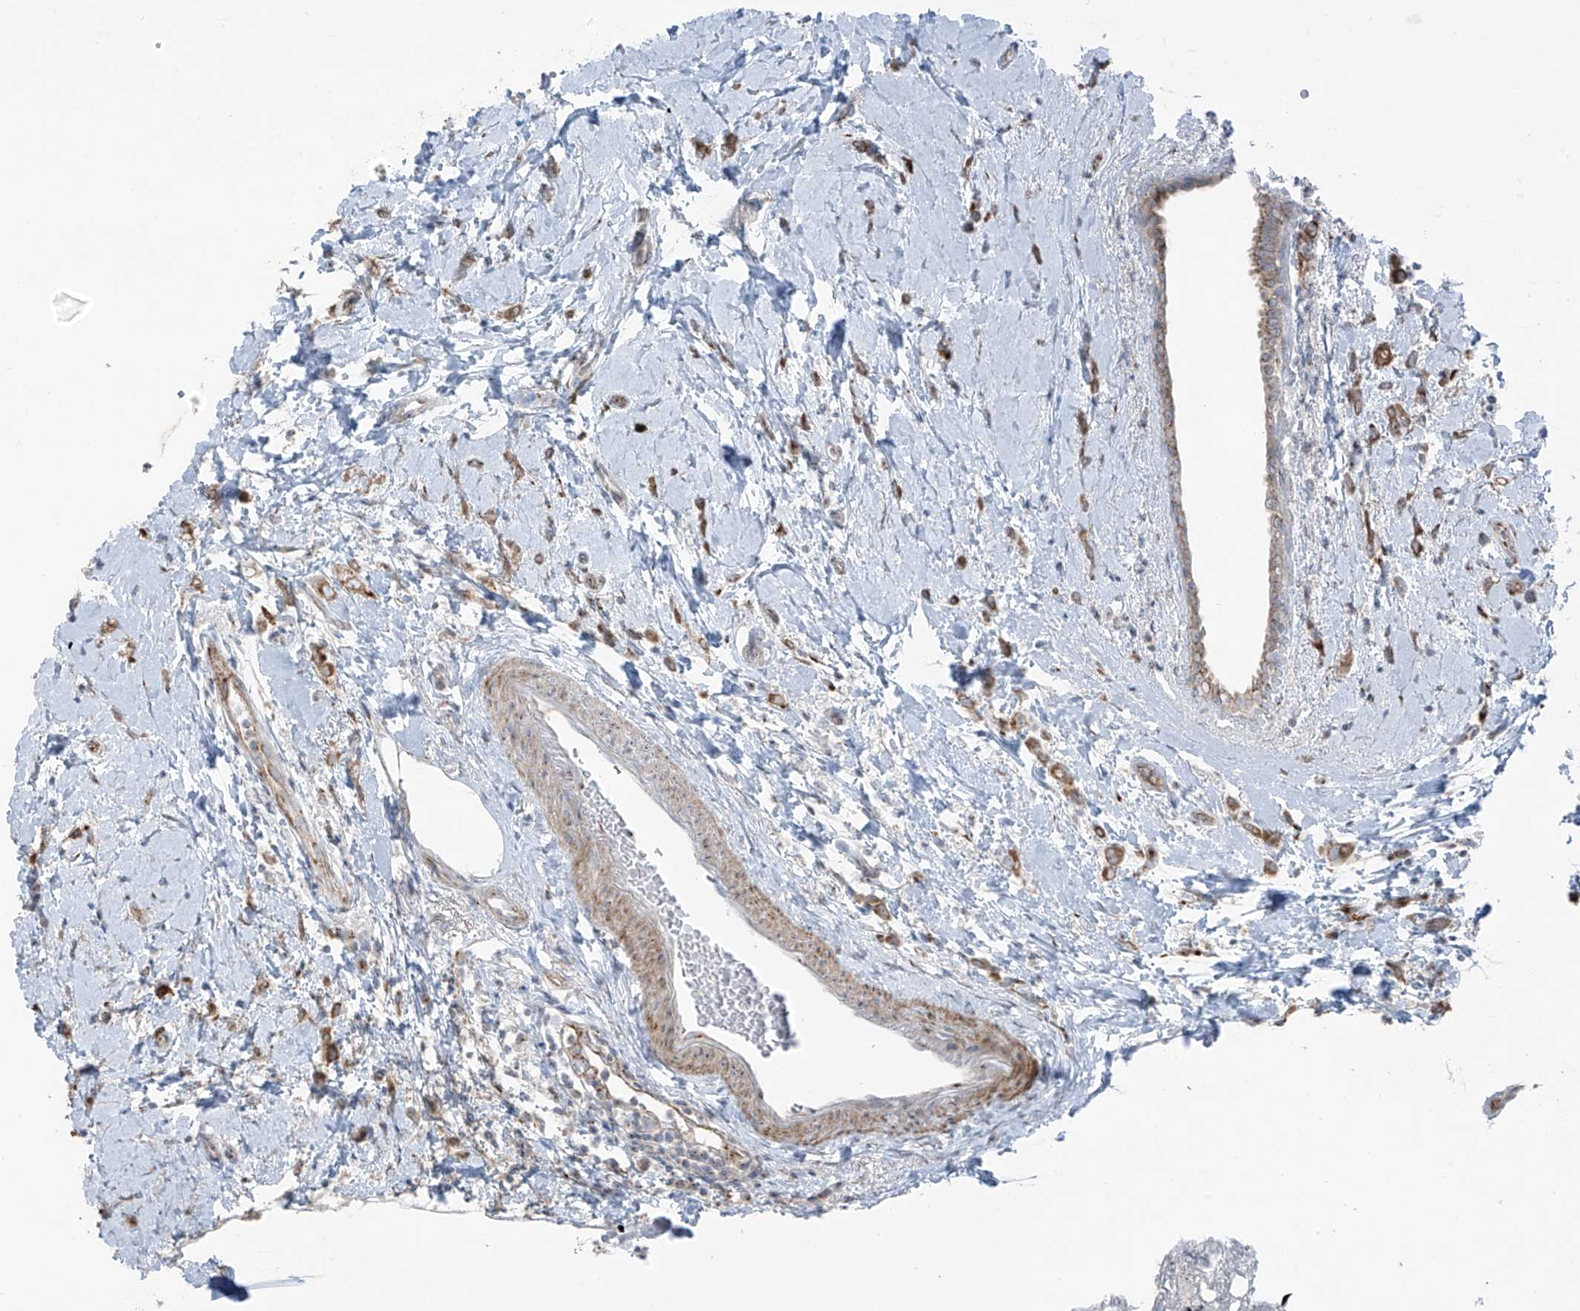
{"staining": {"intensity": "moderate", "quantity": ">75%", "location": "cytoplasmic/membranous"}, "tissue": "breast cancer", "cell_type": "Tumor cells", "image_type": "cancer", "snomed": [{"axis": "morphology", "description": "Lobular carcinoma"}, {"axis": "topography", "description": "Breast"}], "caption": "Human breast cancer stained with a brown dye exhibits moderate cytoplasmic/membranous positive staining in approximately >75% of tumor cells.", "gene": "ERLEC1", "patient": {"sex": "female", "age": 47}}